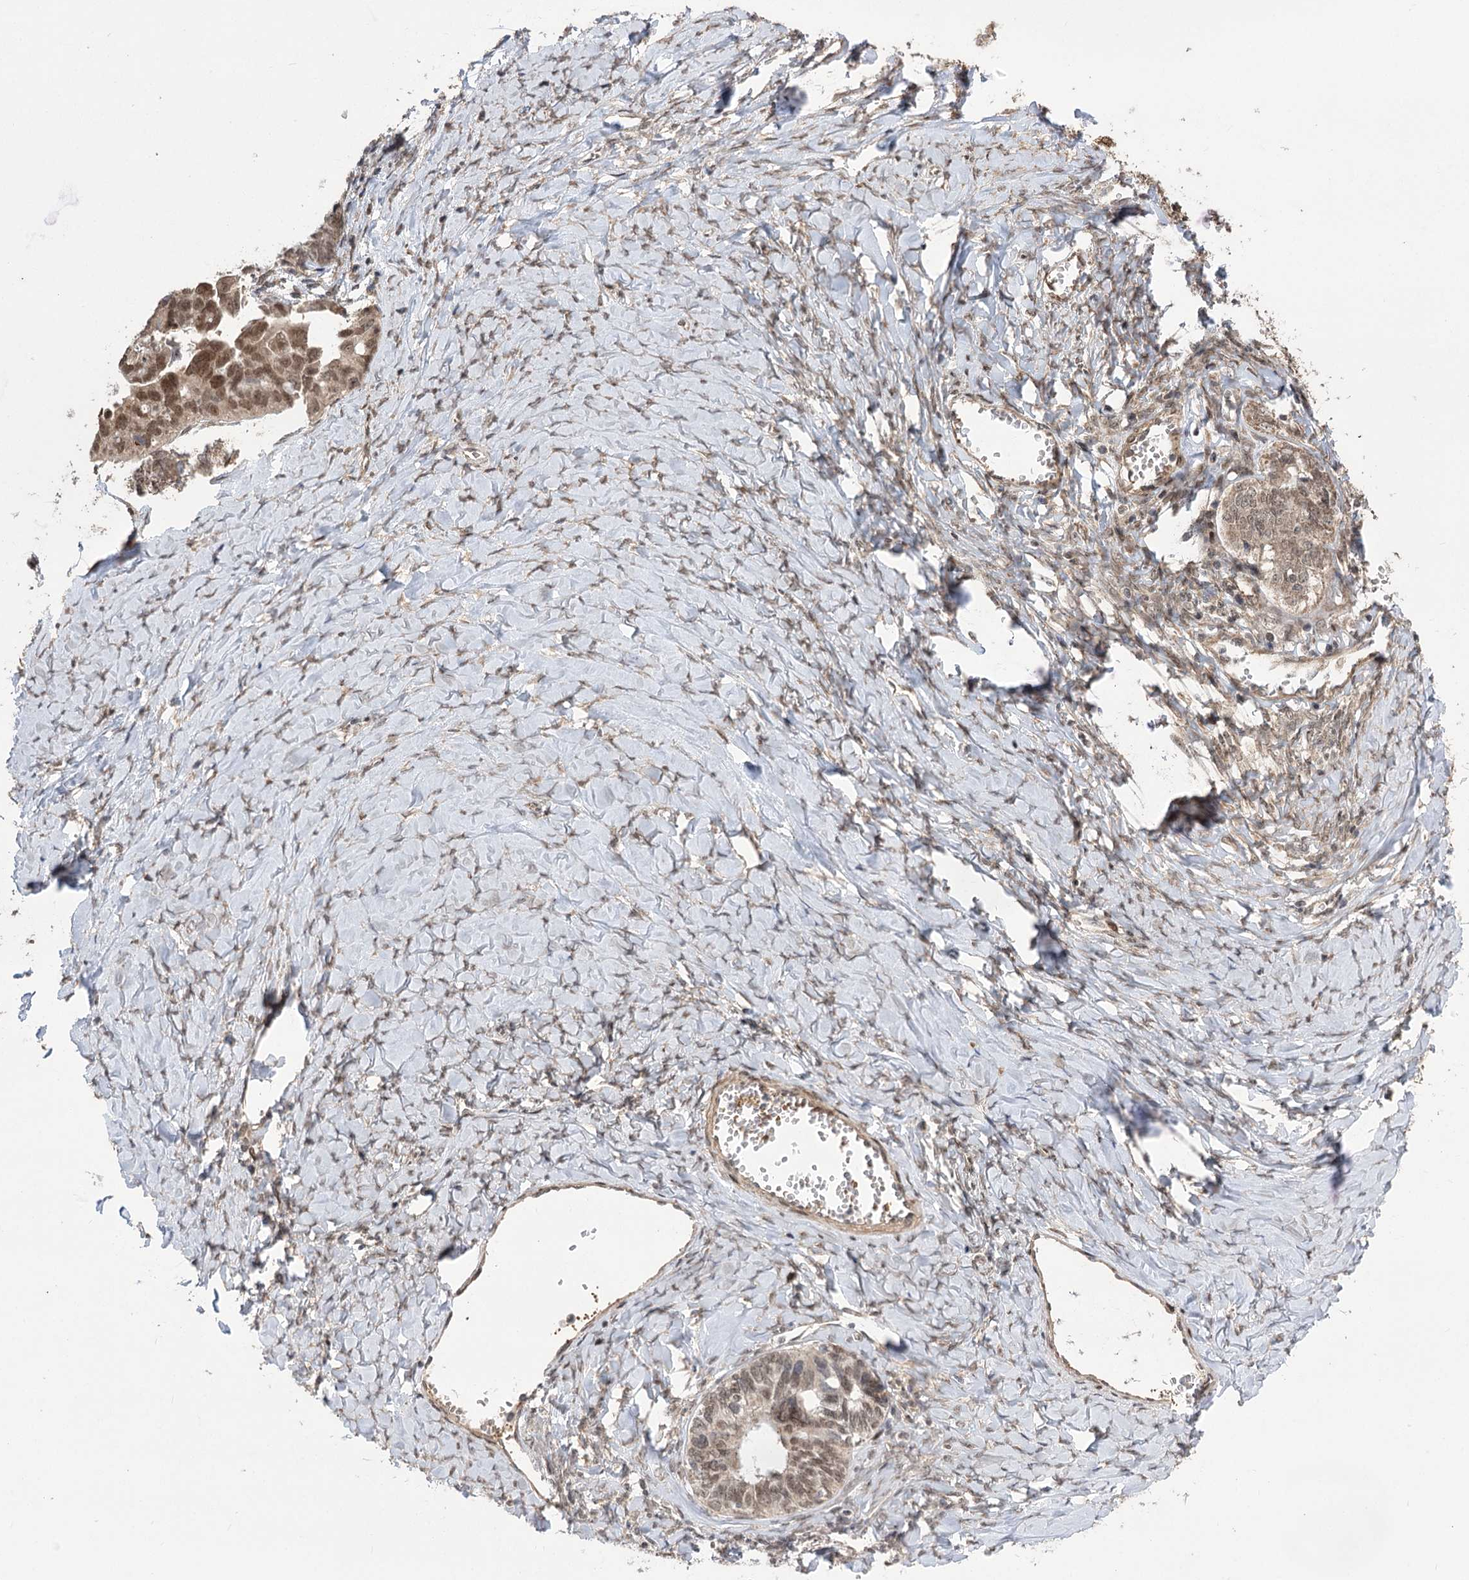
{"staining": {"intensity": "moderate", "quantity": ">75%", "location": "nuclear"}, "tissue": "ovarian cancer", "cell_type": "Tumor cells", "image_type": "cancer", "snomed": [{"axis": "morphology", "description": "Cystadenocarcinoma, serous, NOS"}, {"axis": "topography", "description": "Ovary"}], "caption": "Ovarian cancer (serous cystadenocarcinoma) tissue displays moderate nuclear expression in approximately >75% of tumor cells The staining was performed using DAB (3,3'-diaminobenzidine) to visualize the protein expression in brown, while the nuclei were stained in blue with hematoxylin (Magnification: 20x).", "gene": "TENM2", "patient": {"sex": "female", "age": 79}}